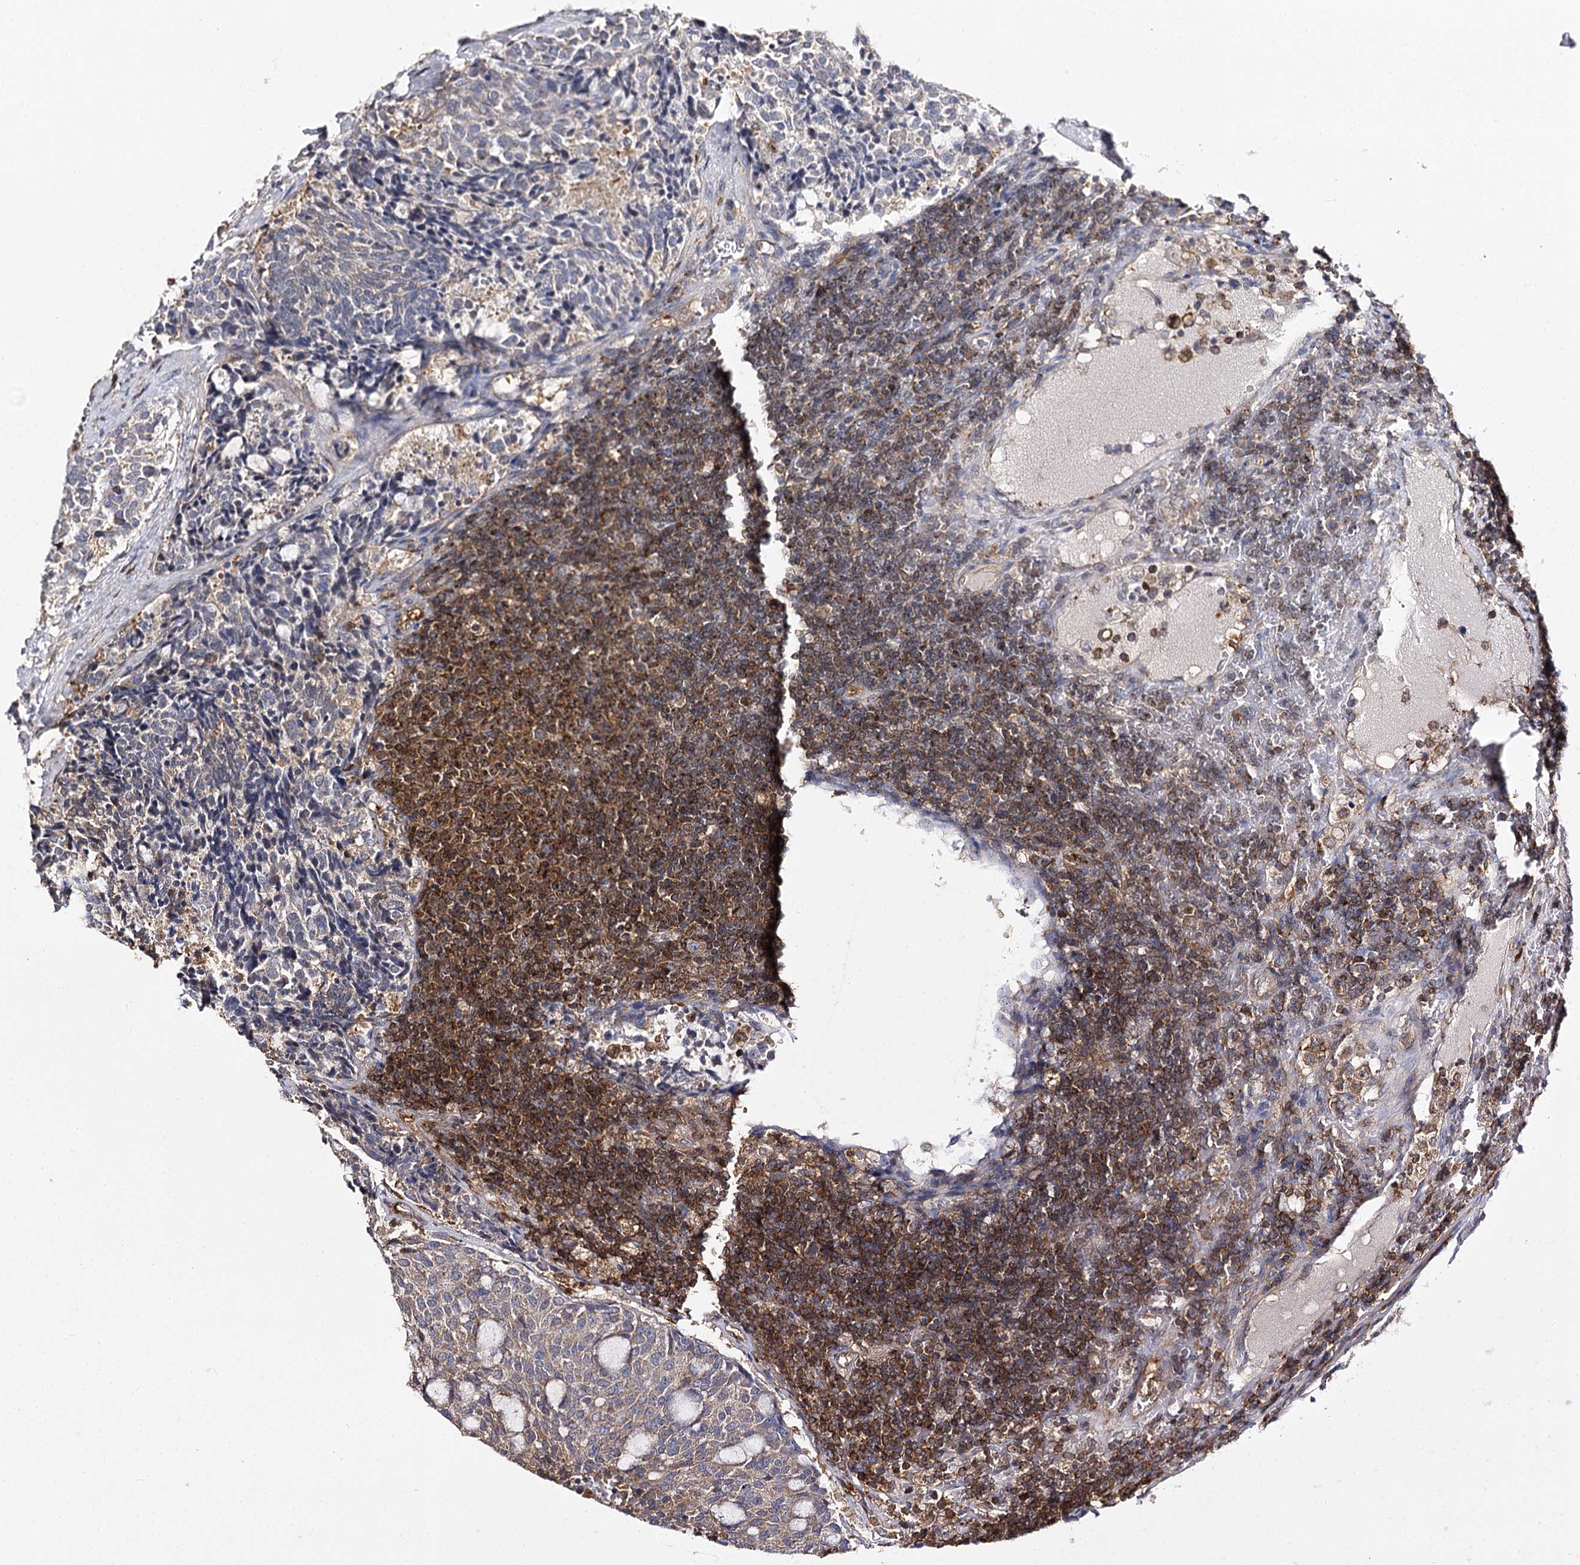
{"staining": {"intensity": "weak", "quantity": "<25%", "location": "cytoplasmic/membranous"}, "tissue": "carcinoid", "cell_type": "Tumor cells", "image_type": "cancer", "snomed": [{"axis": "morphology", "description": "Carcinoid, malignant, NOS"}, {"axis": "topography", "description": "Pancreas"}], "caption": "Image shows no protein staining in tumor cells of carcinoid tissue.", "gene": "SEC24B", "patient": {"sex": "female", "age": 54}}